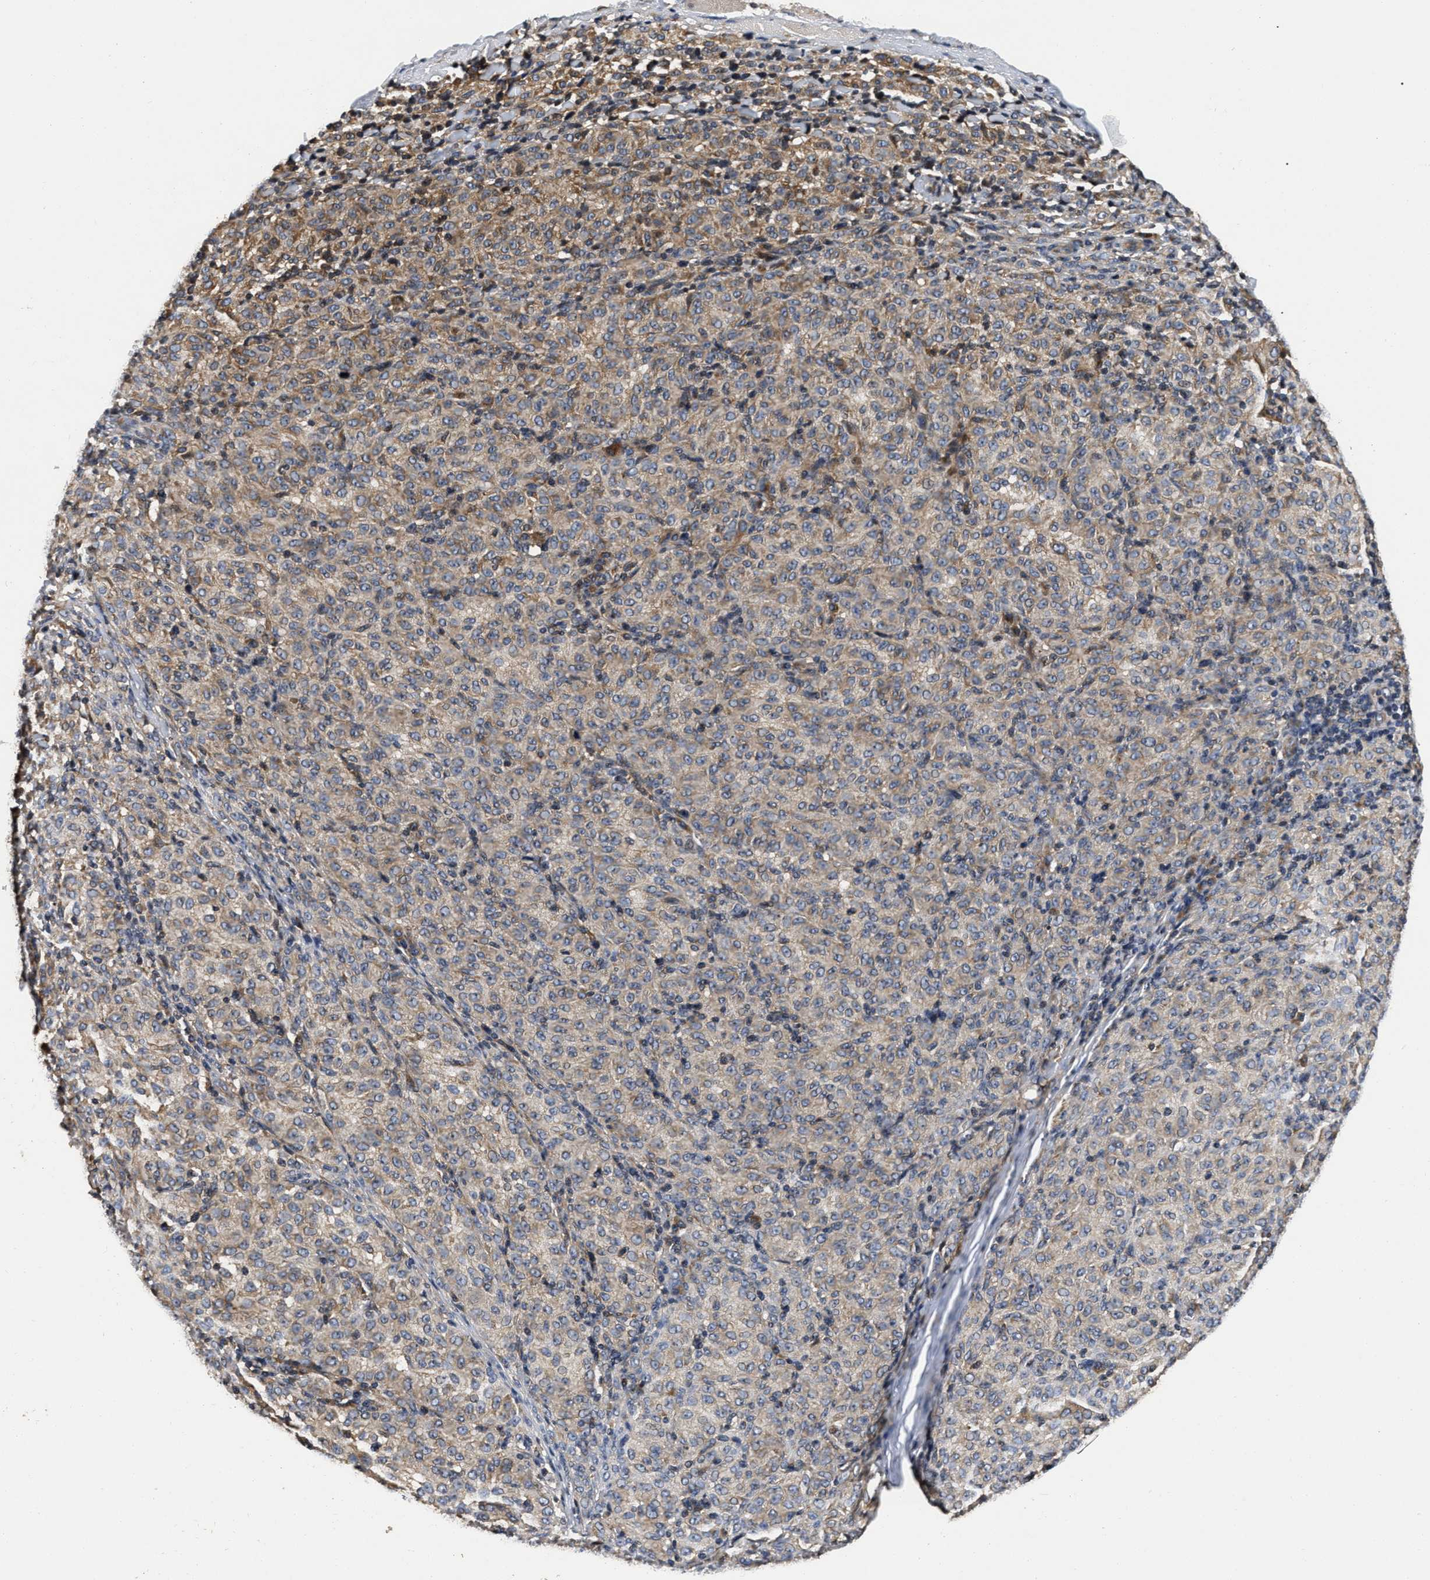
{"staining": {"intensity": "weak", "quantity": "25%-75%", "location": "cytoplasmic/membranous"}, "tissue": "melanoma", "cell_type": "Tumor cells", "image_type": "cancer", "snomed": [{"axis": "morphology", "description": "Malignant melanoma, NOS"}, {"axis": "topography", "description": "Skin"}], "caption": "High-power microscopy captured an immunohistochemistry (IHC) micrograph of melanoma, revealing weak cytoplasmic/membranous expression in about 25%-75% of tumor cells.", "gene": "ABCG8", "patient": {"sex": "female", "age": 72}}